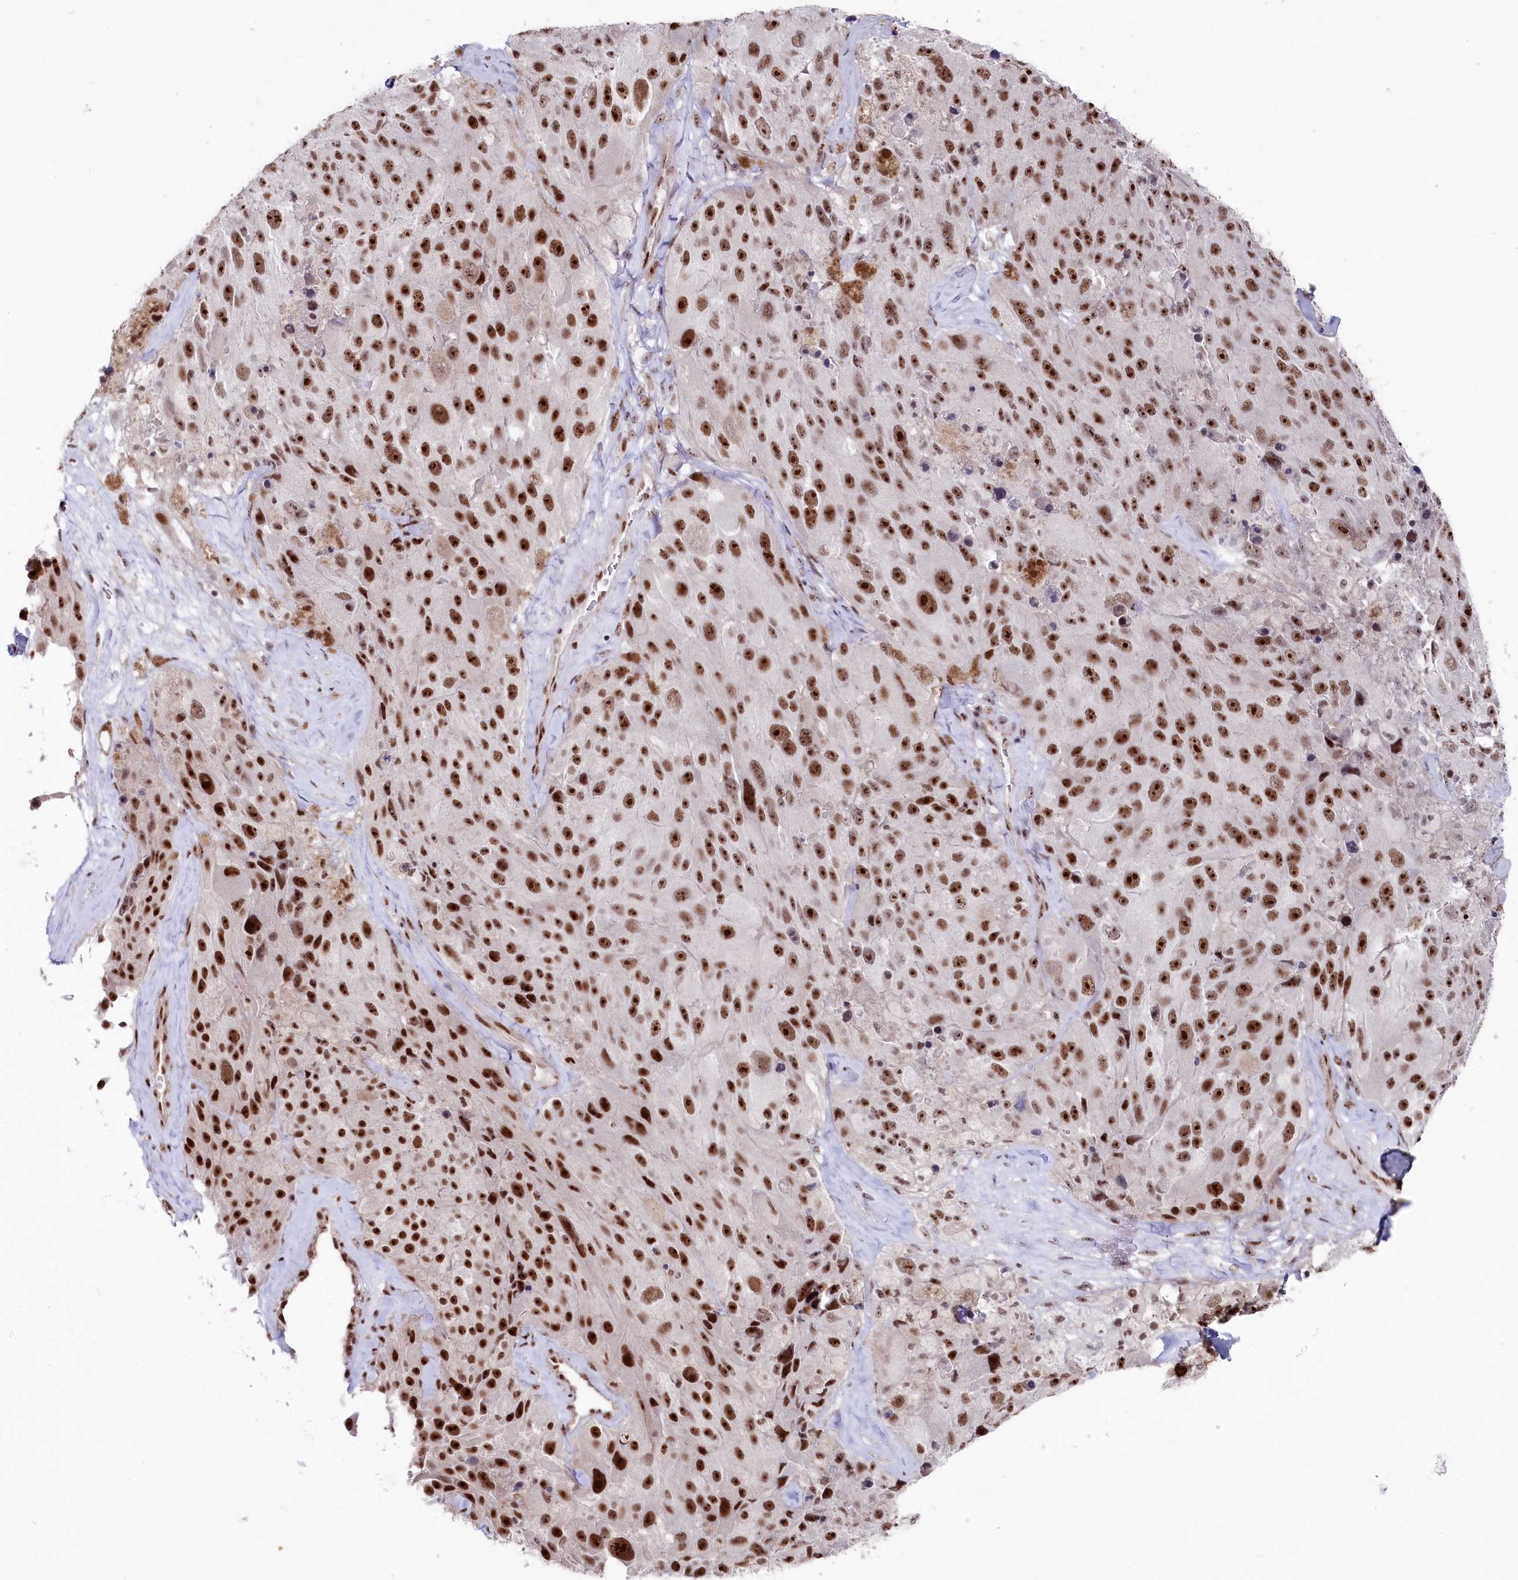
{"staining": {"intensity": "strong", "quantity": ">75%", "location": "nuclear"}, "tissue": "melanoma", "cell_type": "Tumor cells", "image_type": "cancer", "snomed": [{"axis": "morphology", "description": "Malignant melanoma, Metastatic site"}, {"axis": "topography", "description": "Lymph node"}], "caption": "A high amount of strong nuclear staining is identified in approximately >75% of tumor cells in melanoma tissue.", "gene": "POLR2H", "patient": {"sex": "male", "age": 62}}